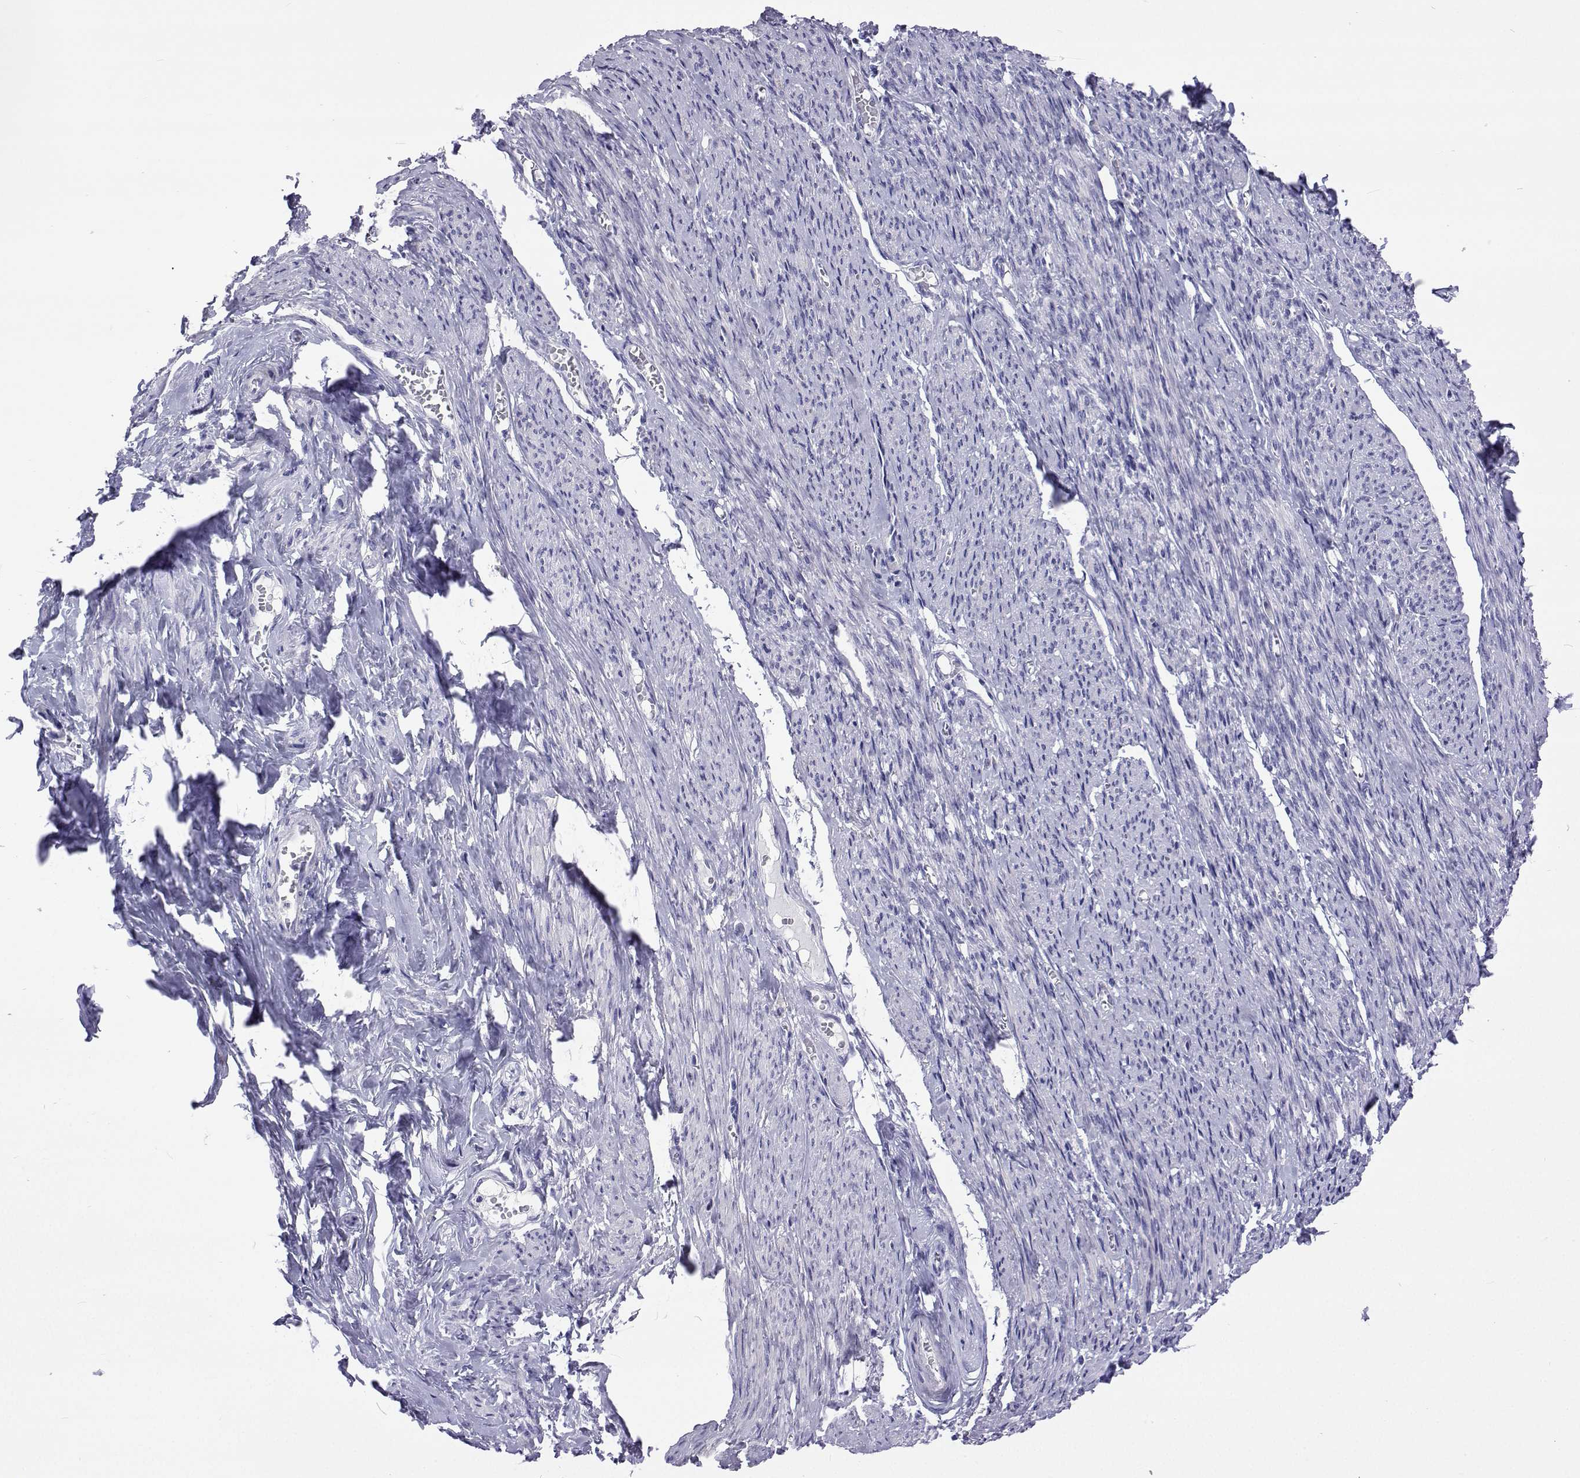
{"staining": {"intensity": "negative", "quantity": "none", "location": "none"}, "tissue": "smooth muscle", "cell_type": "Smooth muscle cells", "image_type": "normal", "snomed": [{"axis": "morphology", "description": "Normal tissue, NOS"}, {"axis": "topography", "description": "Smooth muscle"}], "caption": "Protein analysis of normal smooth muscle exhibits no significant expression in smooth muscle cells.", "gene": "UMODL1", "patient": {"sex": "female", "age": 65}}